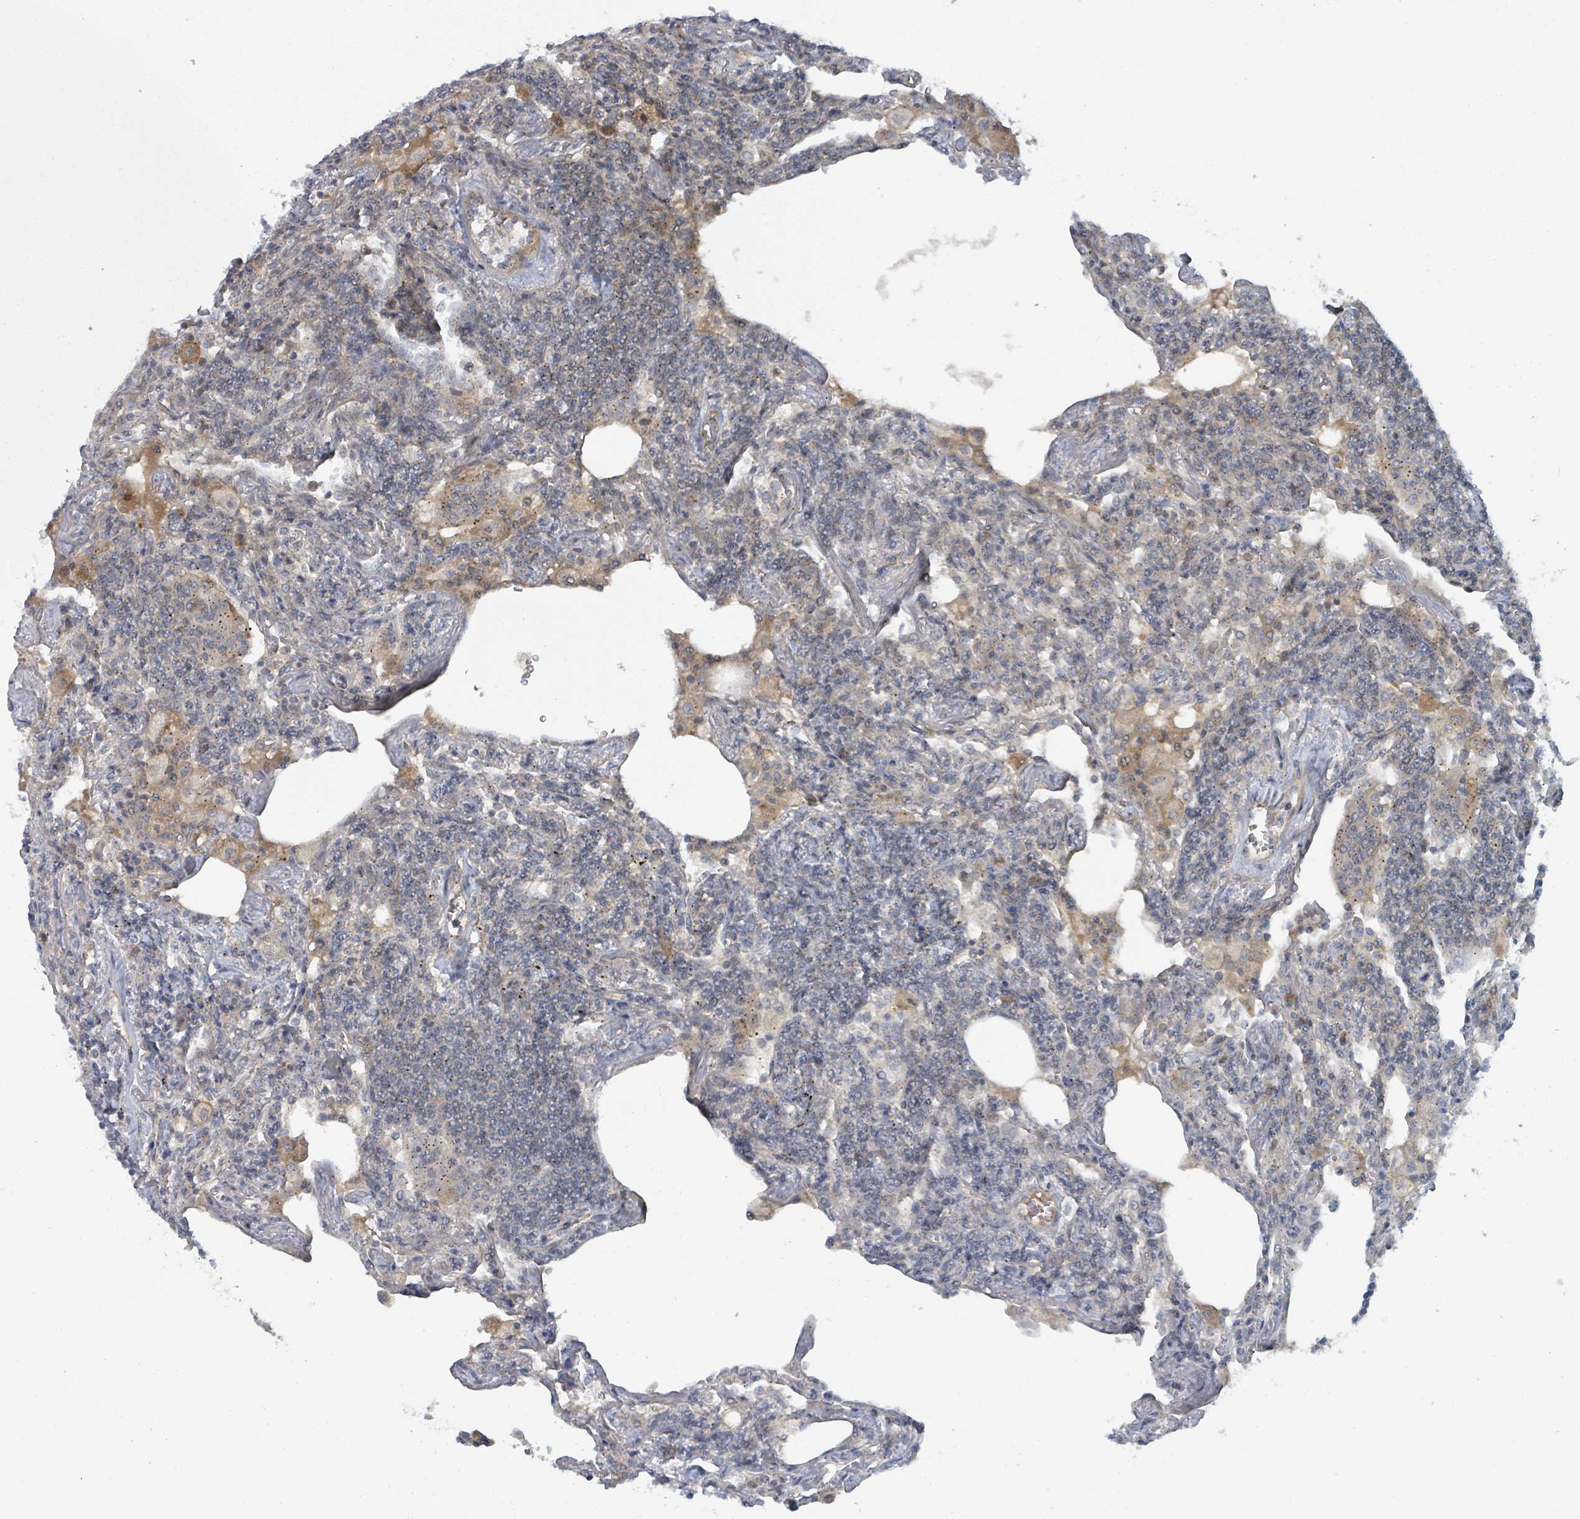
{"staining": {"intensity": "negative", "quantity": "none", "location": "none"}, "tissue": "lymphoma", "cell_type": "Tumor cells", "image_type": "cancer", "snomed": [{"axis": "morphology", "description": "Malignant lymphoma, non-Hodgkin's type, Low grade"}, {"axis": "topography", "description": "Lung"}], "caption": "An IHC micrograph of lymphoma is shown. There is no staining in tumor cells of lymphoma.", "gene": "COL5A3", "patient": {"sex": "female", "age": 71}}